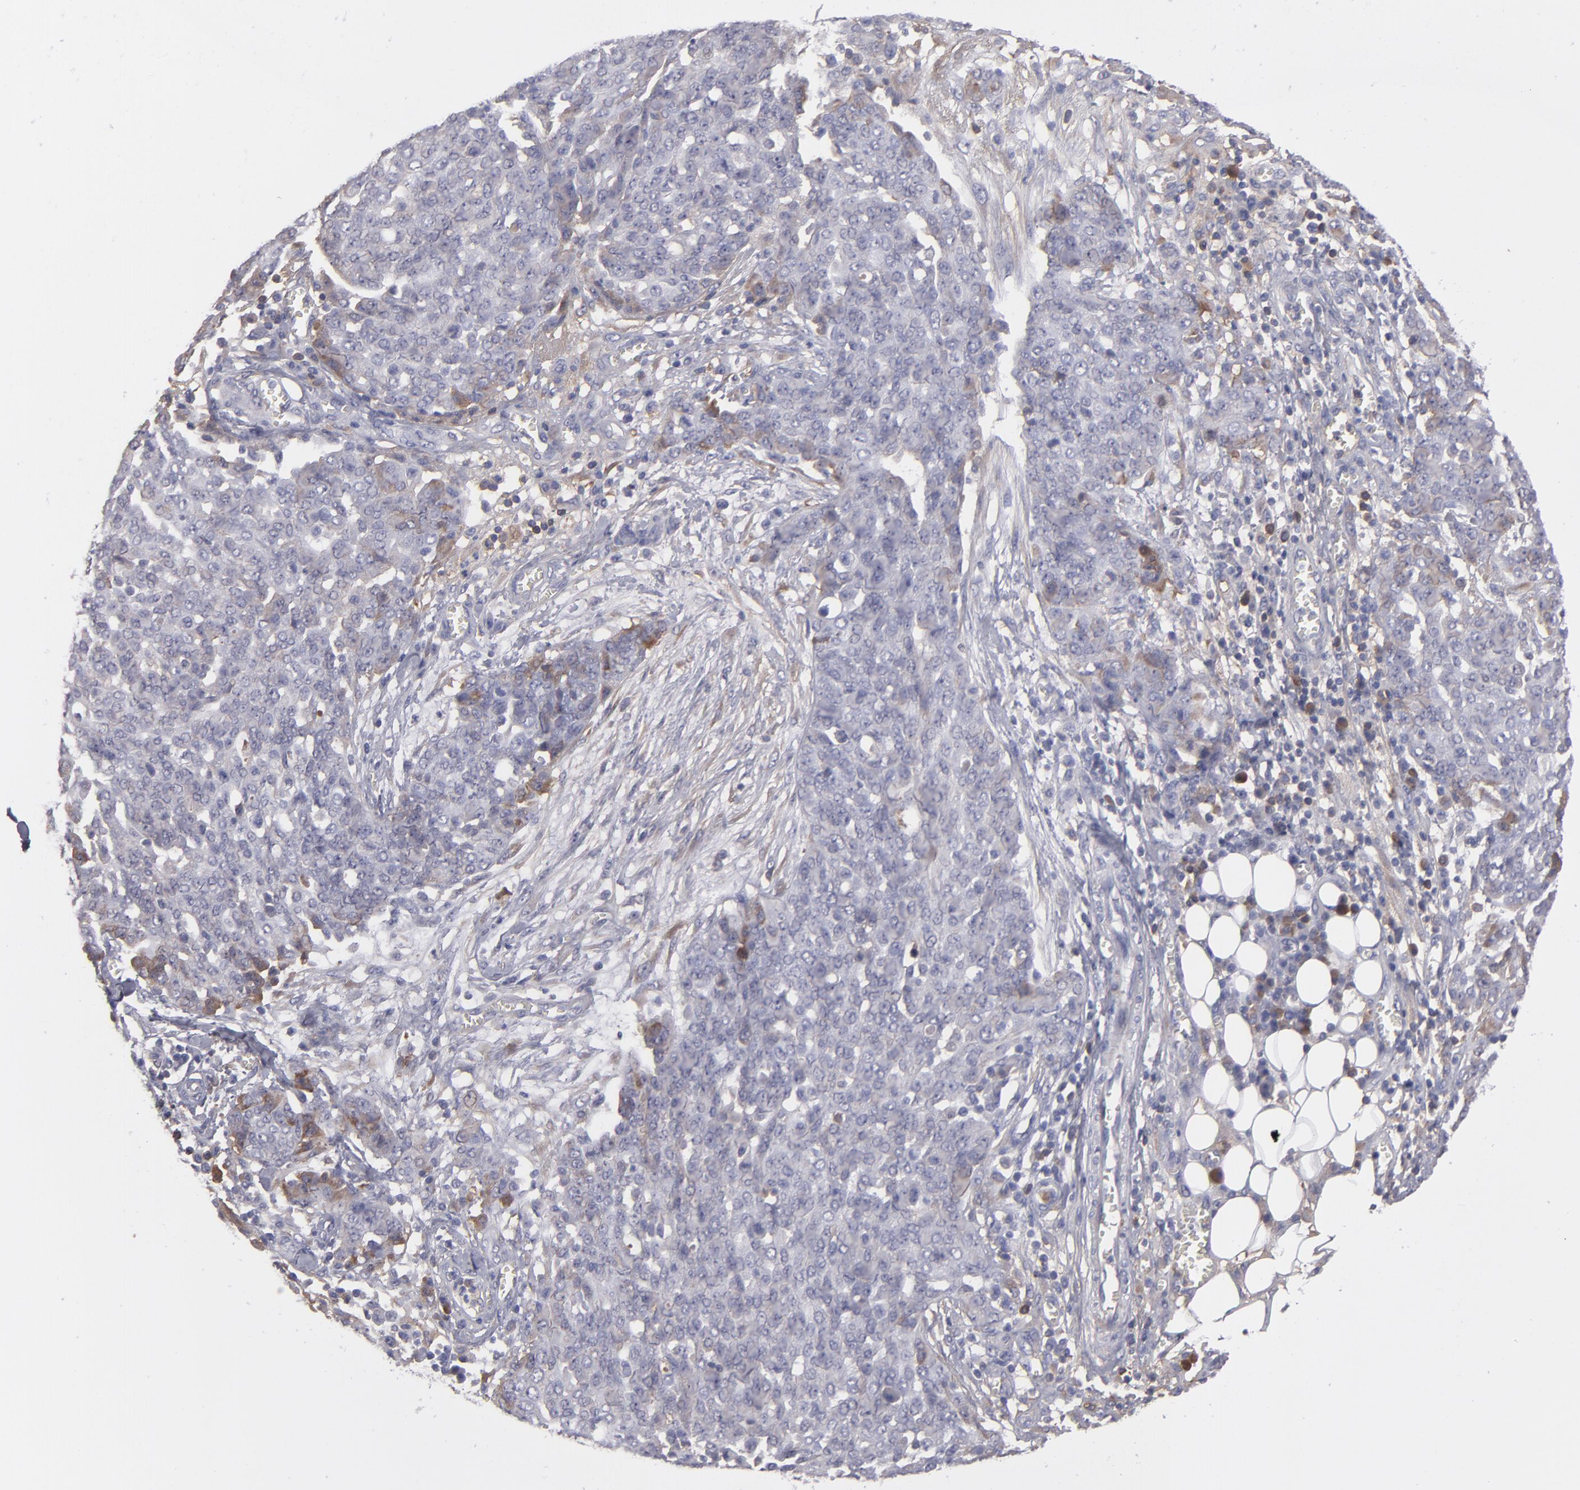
{"staining": {"intensity": "weak", "quantity": "<25%", "location": "cytoplasmic/membranous"}, "tissue": "ovarian cancer", "cell_type": "Tumor cells", "image_type": "cancer", "snomed": [{"axis": "morphology", "description": "Cystadenocarcinoma, serous, NOS"}, {"axis": "topography", "description": "Soft tissue"}, {"axis": "topography", "description": "Ovary"}], "caption": "An image of human ovarian cancer (serous cystadenocarcinoma) is negative for staining in tumor cells.", "gene": "ITIH4", "patient": {"sex": "female", "age": 57}}